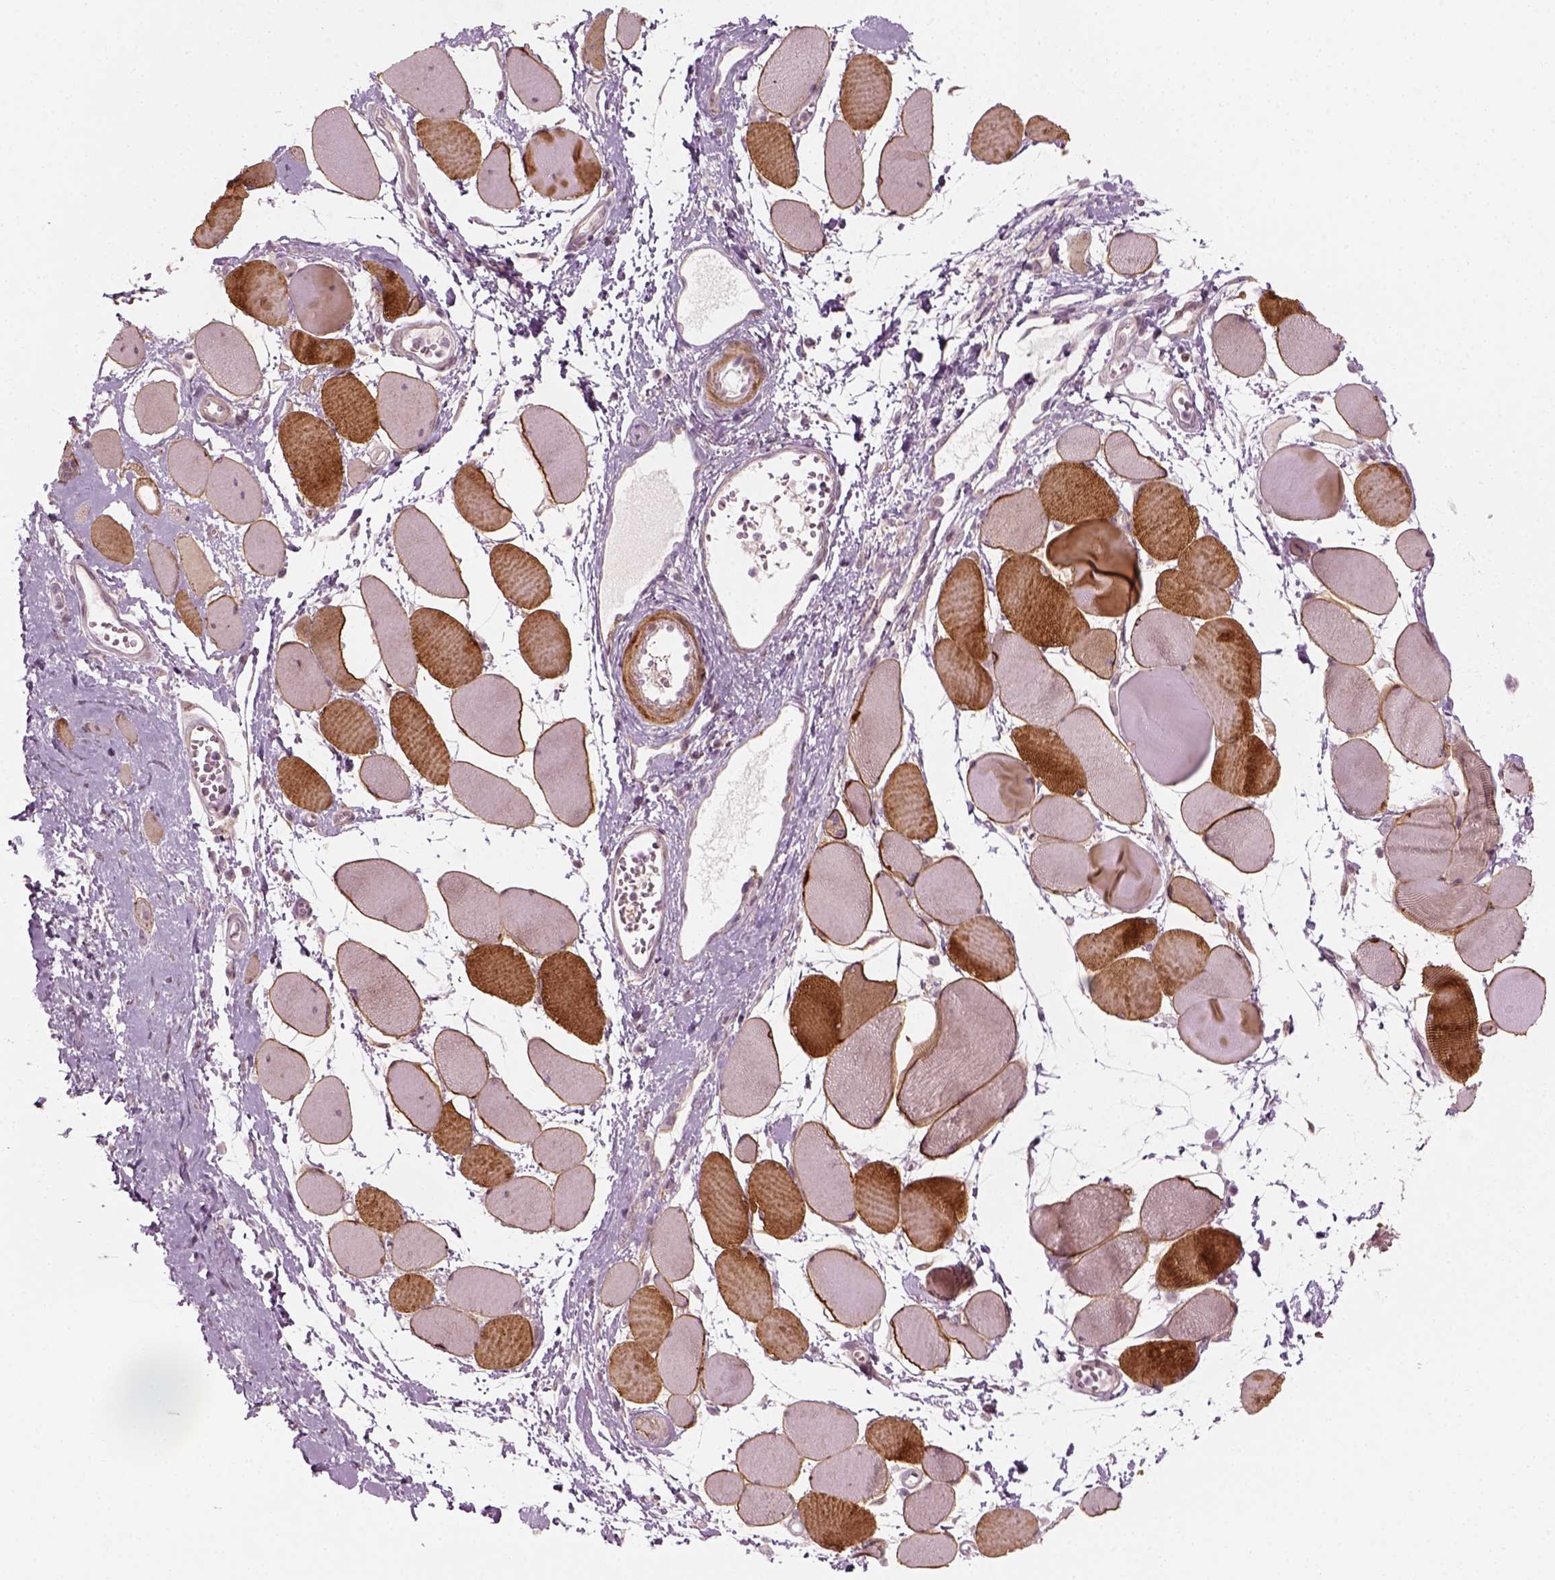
{"staining": {"intensity": "strong", "quantity": "25%-75%", "location": "cytoplasmic/membranous"}, "tissue": "skeletal muscle", "cell_type": "Myocytes", "image_type": "normal", "snomed": [{"axis": "morphology", "description": "Normal tissue, NOS"}, {"axis": "topography", "description": "Skeletal muscle"}], "caption": "Immunohistochemistry staining of normal skeletal muscle, which reveals high levels of strong cytoplasmic/membranous positivity in approximately 25%-75% of myocytes indicating strong cytoplasmic/membranous protein positivity. The staining was performed using DAB (brown) for protein detection and nuclei were counterstained in hematoxylin (blue).", "gene": "MLIP", "patient": {"sex": "female", "age": 75}}